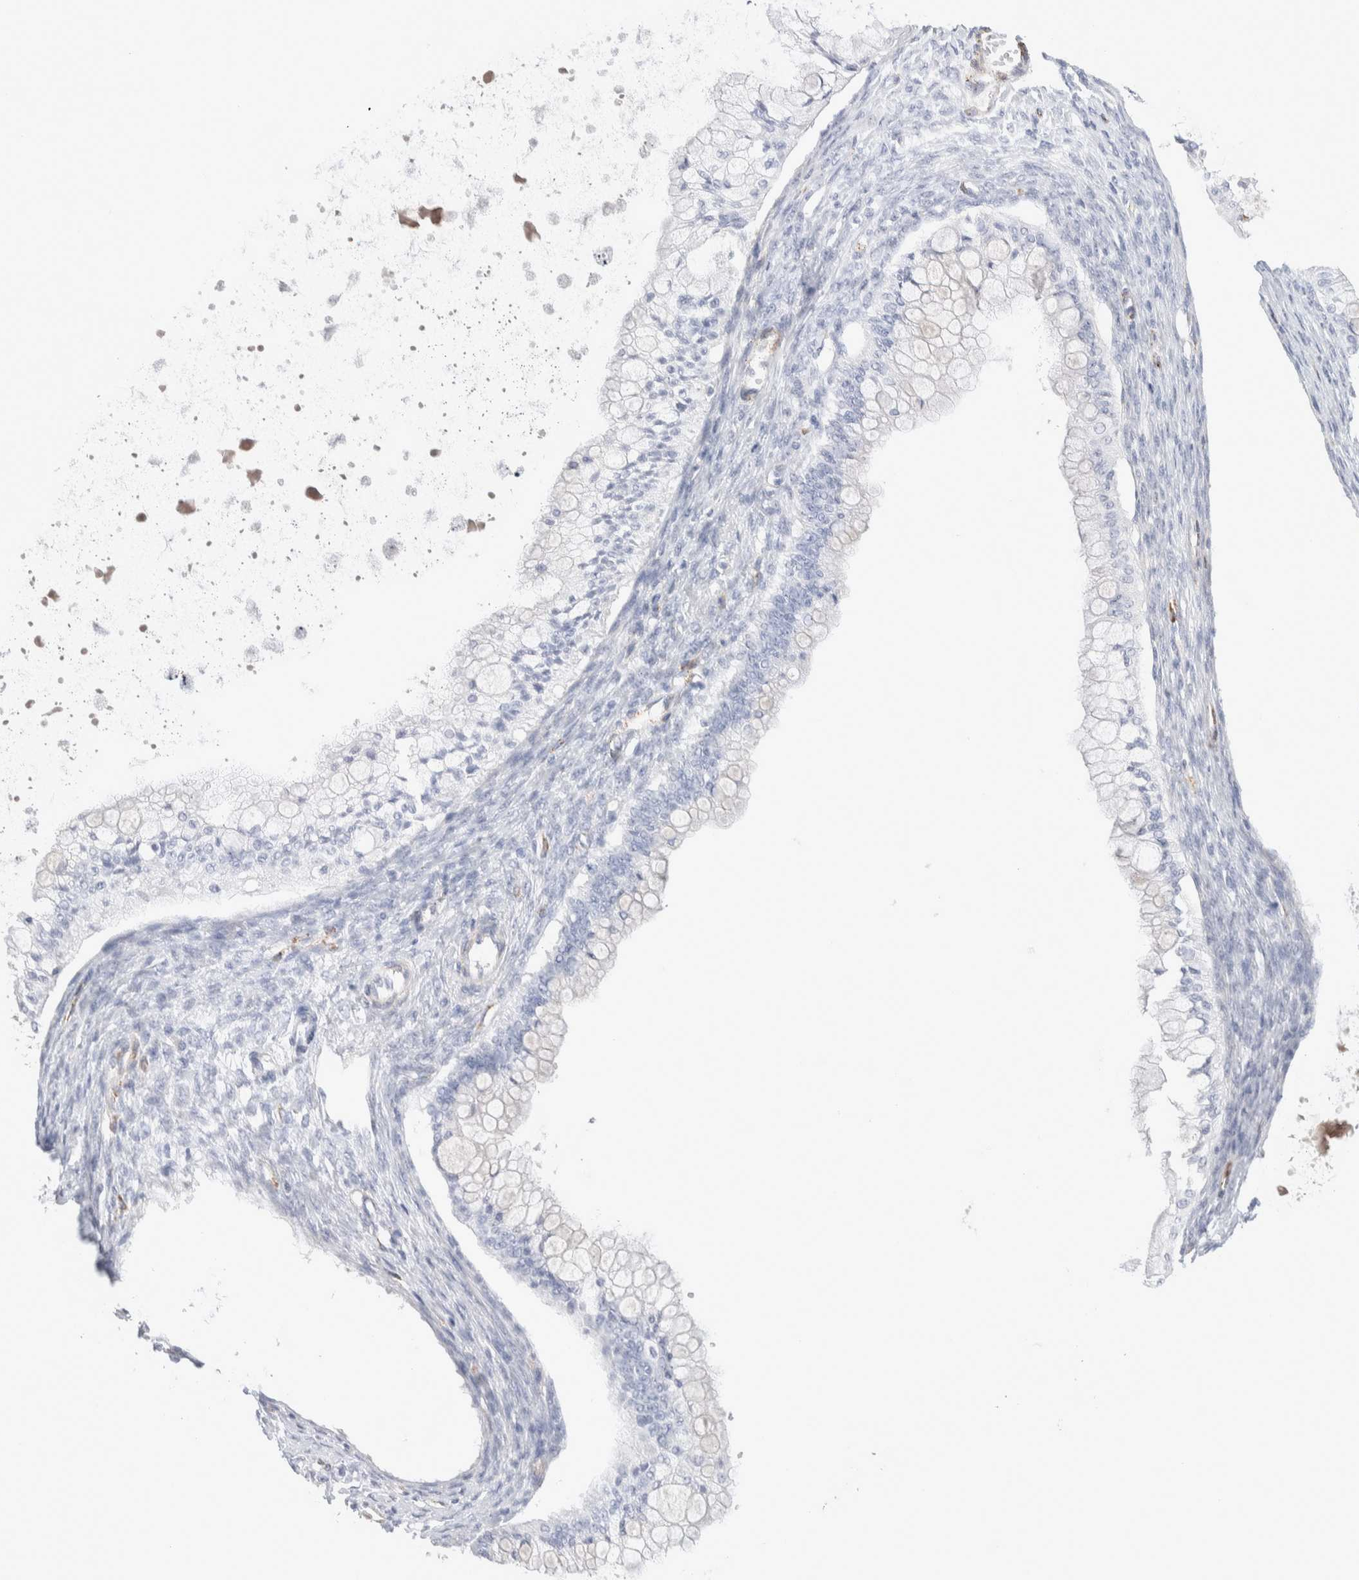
{"staining": {"intensity": "negative", "quantity": "none", "location": "none"}, "tissue": "ovarian cancer", "cell_type": "Tumor cells", "image_type": "cancer", "snomed": [{"axis": "morphology", "description": "Cystadenocarcinoma, mucinous, NOS"}, {"axis": "topography", "description": "Ovary"}], "caption": "Tumor cells are negative for protein expression in human ovarian cancer (mucinous cystadenocarcinoma).", "gene": "SEPTIN4", "patient": {"sex": "female", "age": 57}}